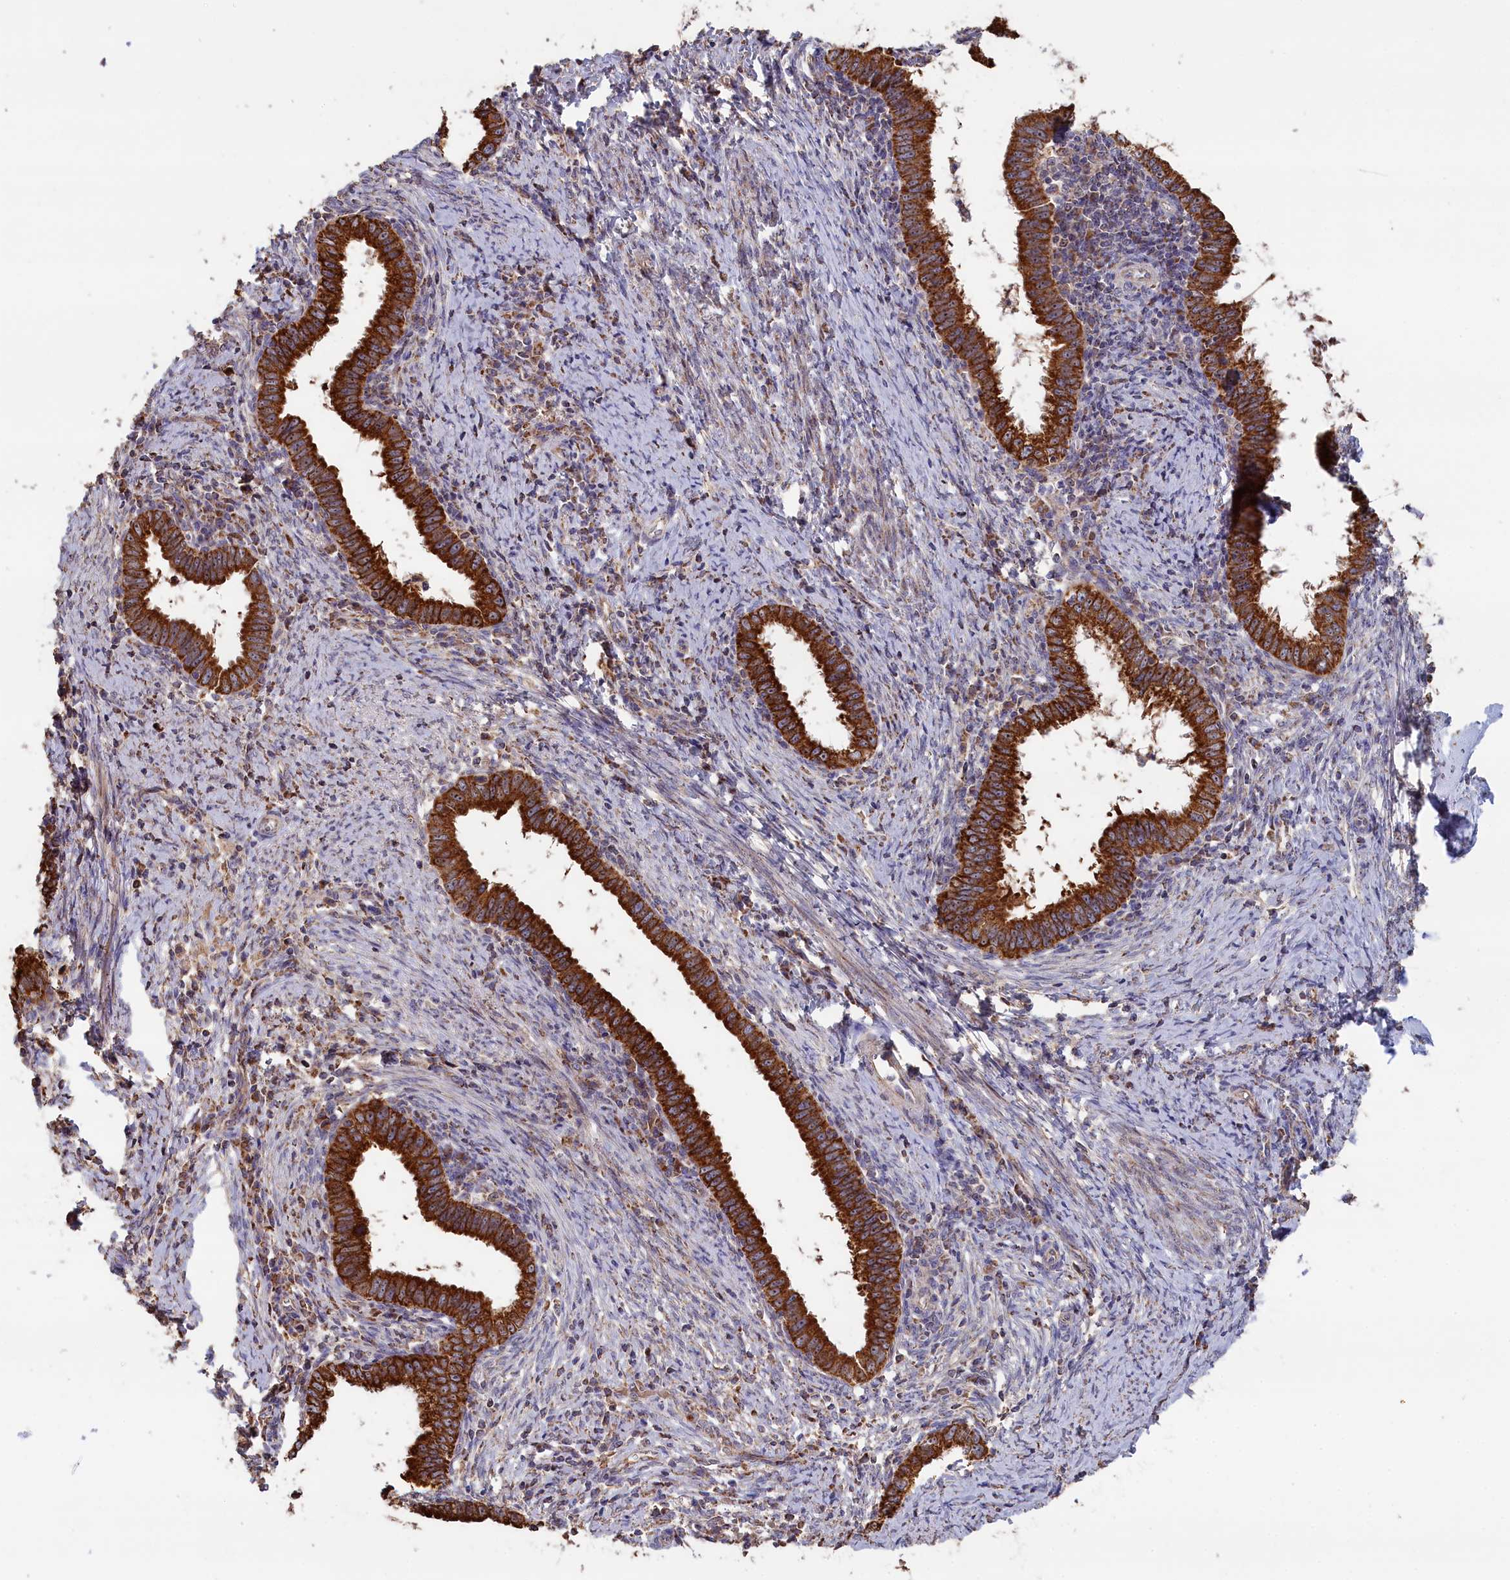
{"staining": {"intensity": "strong", "quantity": ">75%", "location": "cytoplasmic/membranous"}, "tissue": "cervical cancer", "cell_type": "Tumor cells", "image_type": "cancer", "snomed": [{"axis": "morphology", "description": "Adenocarcinoma, NOS"}, {"axis": "topography", "description": "Cervix"}], "caption": "Human cervical cancer (adenocarcinoma) stained for a protein (brown) shows strong cytoplasmic/membranous positive staining in approximately >75% of tumor cells.", "gene": "ZNF816", "patient": {"sex": "female", "age": 36}}